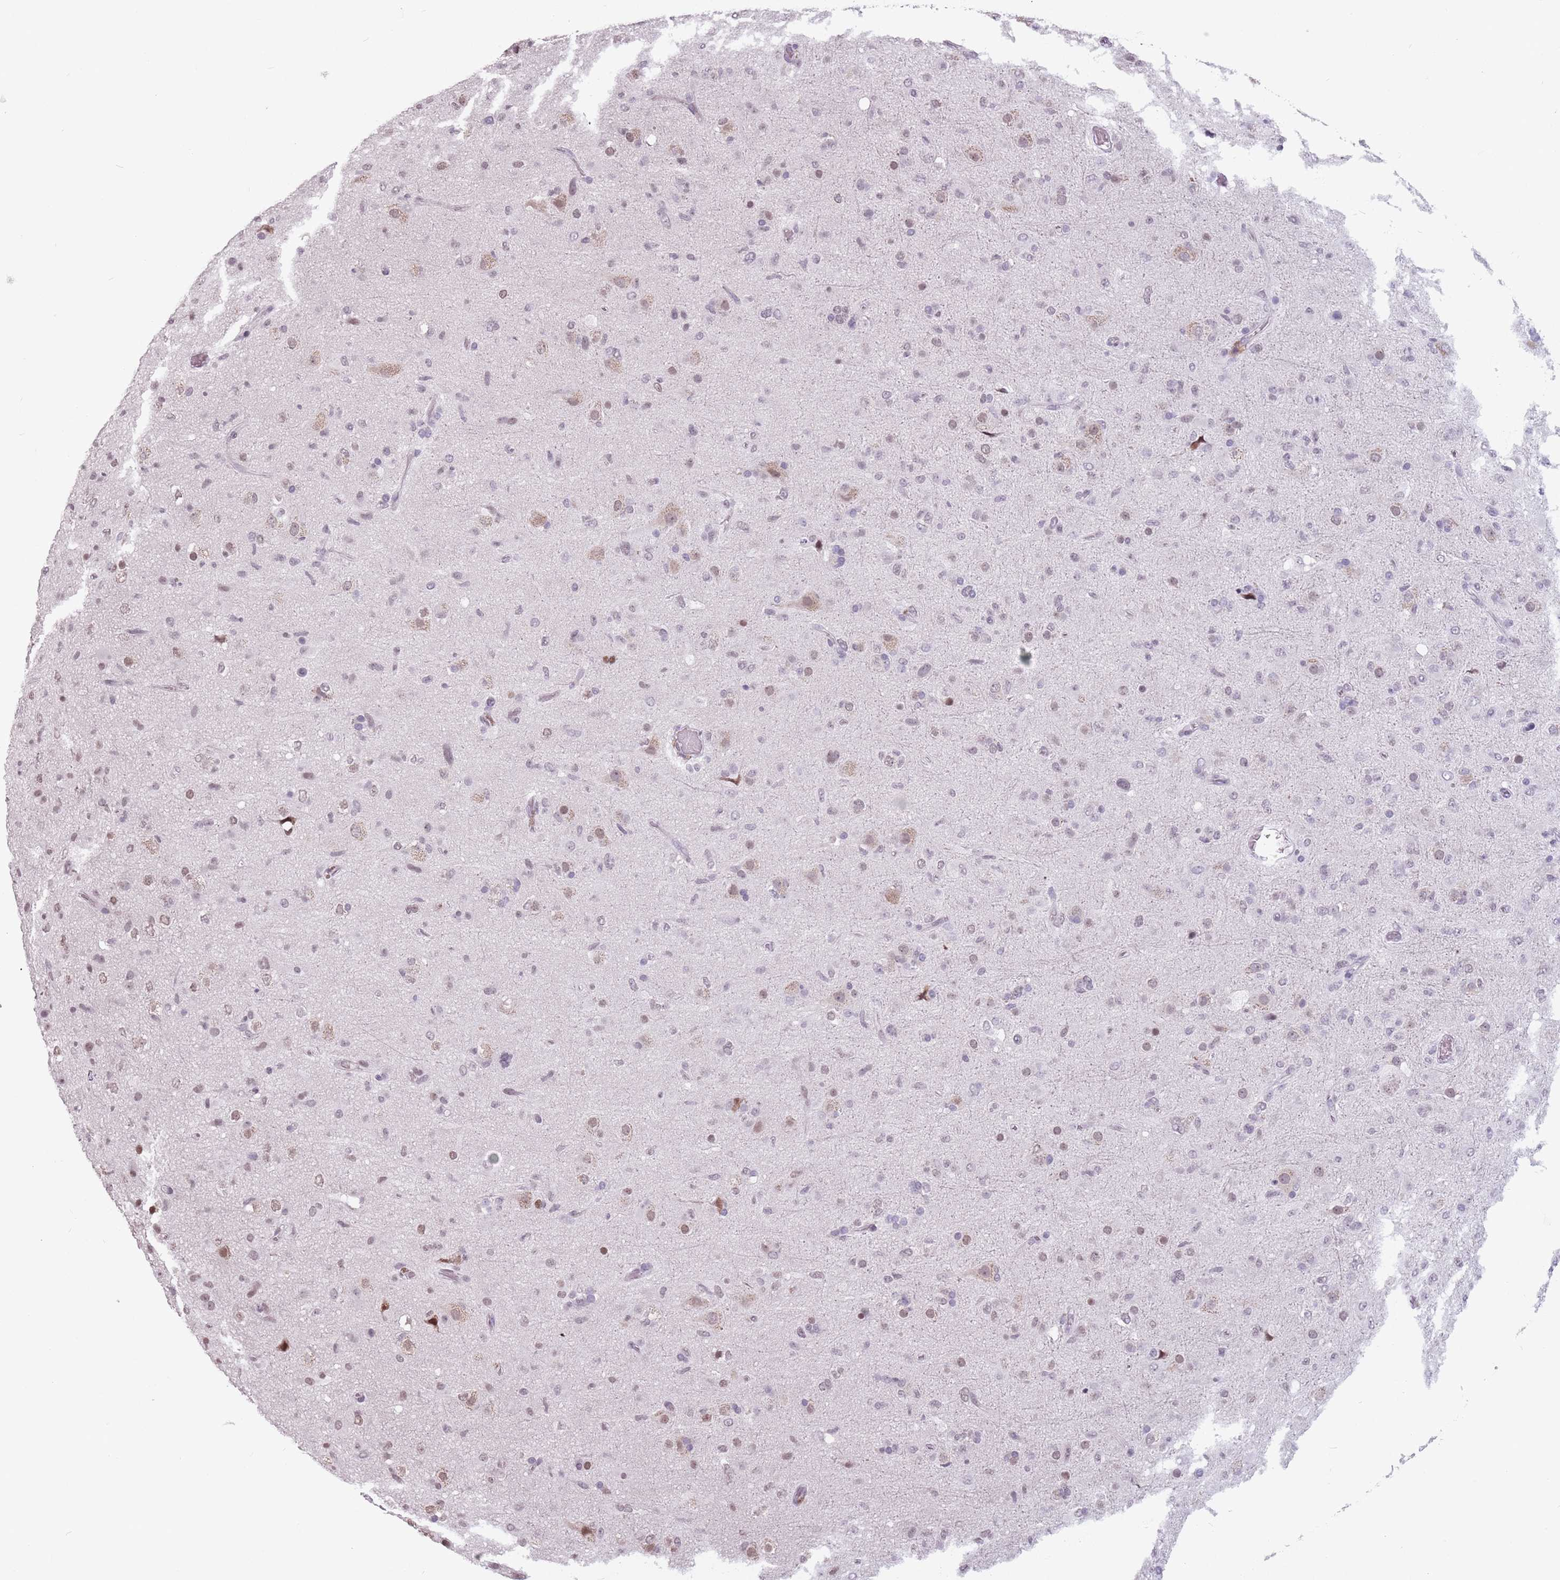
{"staining": {"intensity": "weak", "quantity": "25%-75%", "location": "nuclear"}, "tissue": "glioma", "cell_type": "Tumor cells", "image_type": "cancer", "snomed": [{"axis": "morphology", "description": "Glioma, malignant, Low grade"}, {"axis": "topography", "description": "Brain"}], "caption": "Immunohistochemistry staining of glioma, which exhibits low levels of weak nuclear expression in about 25%-75% of tumor cells indicating weak nuclear protein expression. The staining was performed using DAB (brown) for protein detection and nuclei were counterstained in hematoxylin (blue).", "gene": "PTCHD1", "patient": {"sex": "male", "age": 65}}